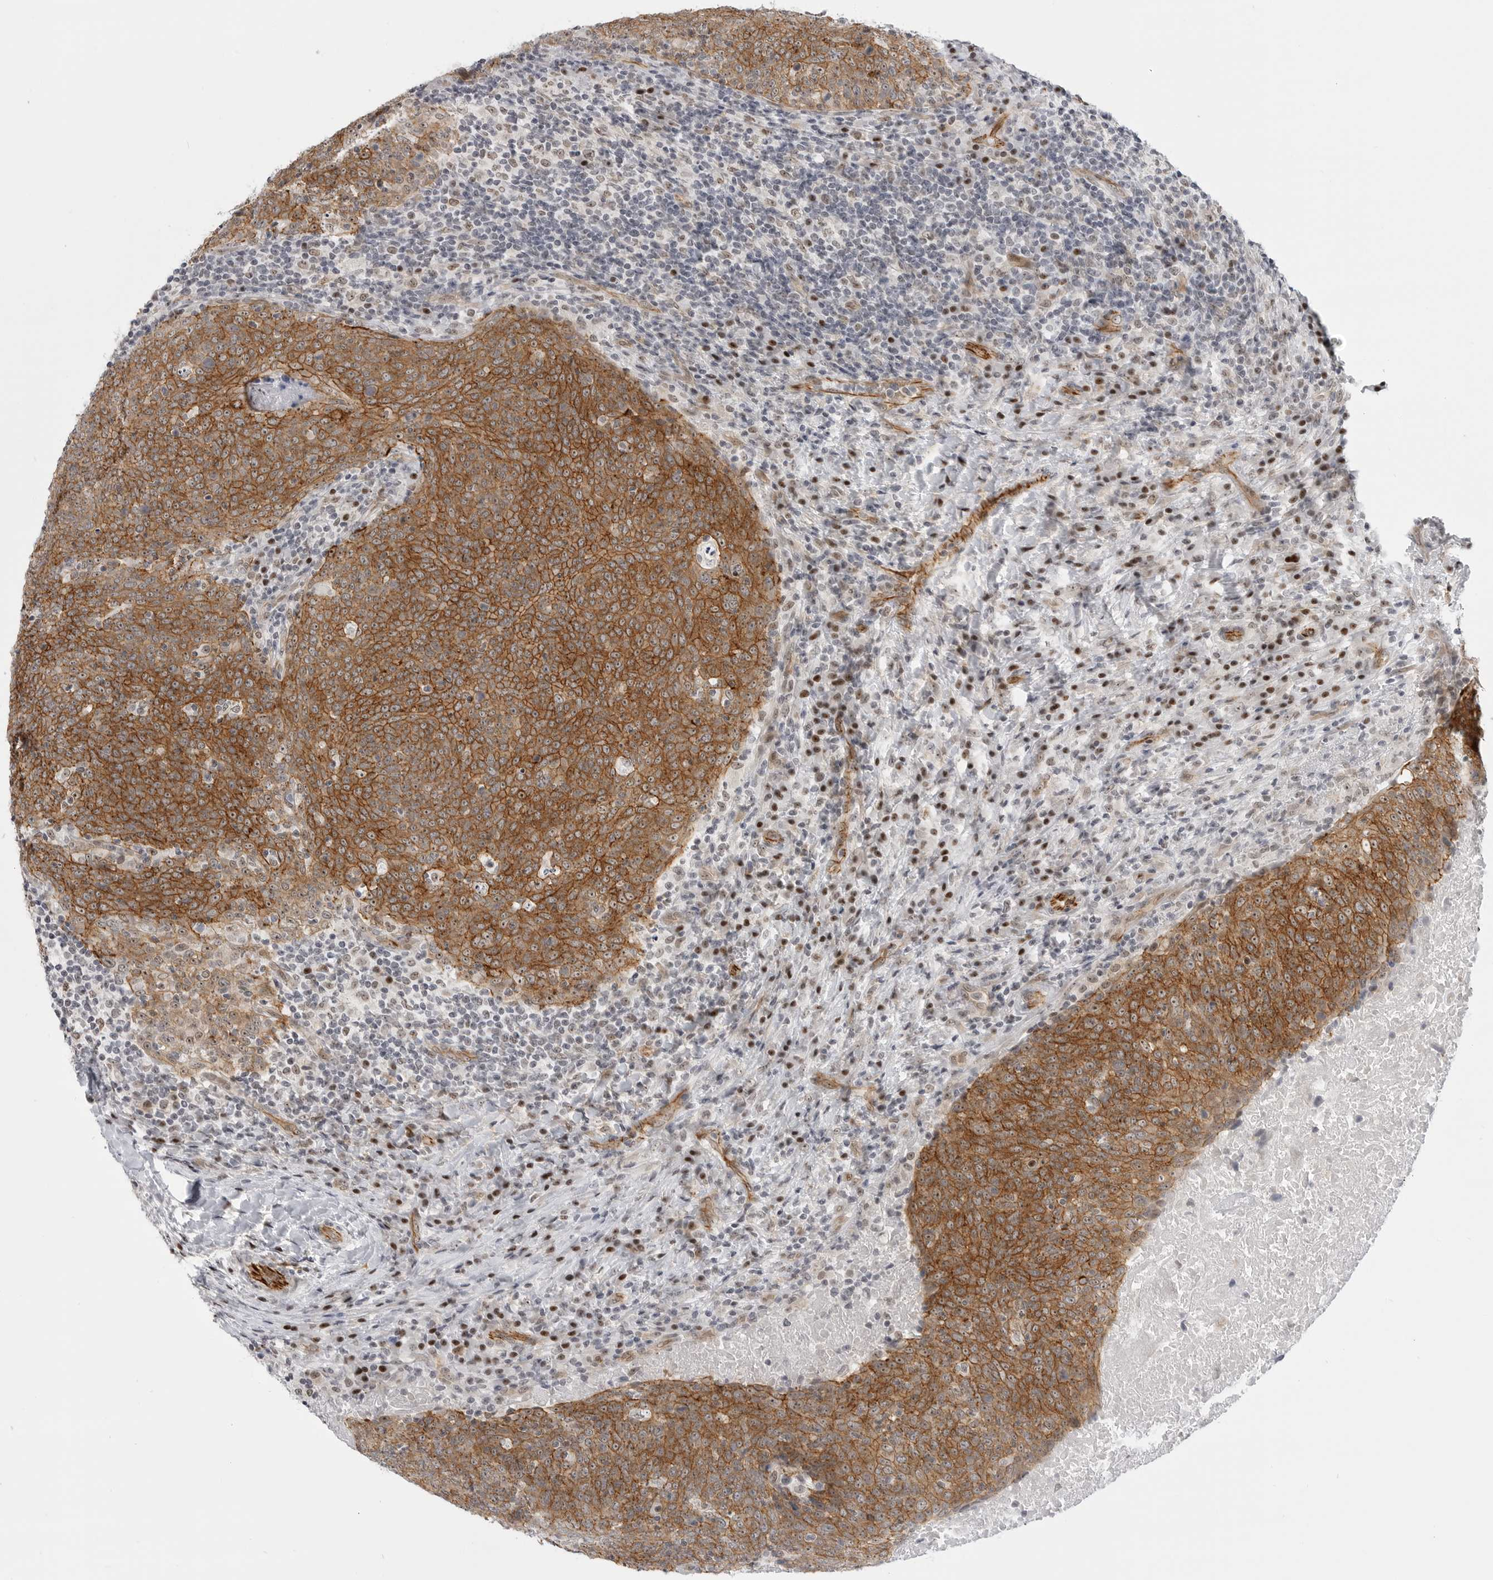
{"staining": {"intensity": "moderate", "quantity": ">75%", "location": "cytoplasmic/membranous"}, "tissue": "head and neck cancer", "cell_type": "Tumor cells", "image_type": "cancer", "snomed": [{"axis": "morphology", "description": "Squamous cell carcinoma, NOS"}, {"axis": "morphology", "description": "Squamous cell carcinoma, metastatic, NOS"}, {"axis": "topography", "description": "Lymph node"}, {"axis": "topography", "description": "Head-Neck"}], "caption": "Moderate cytoplasmic/membranous positivity is present in approximately >75% of tumor cells in metastatic squamous cell carcinoma (head and neck). (IHC, brightfield microscopy, high magnification).", "gene": "CEP295NL", "patient": {"sex": "male", "age": 62}}